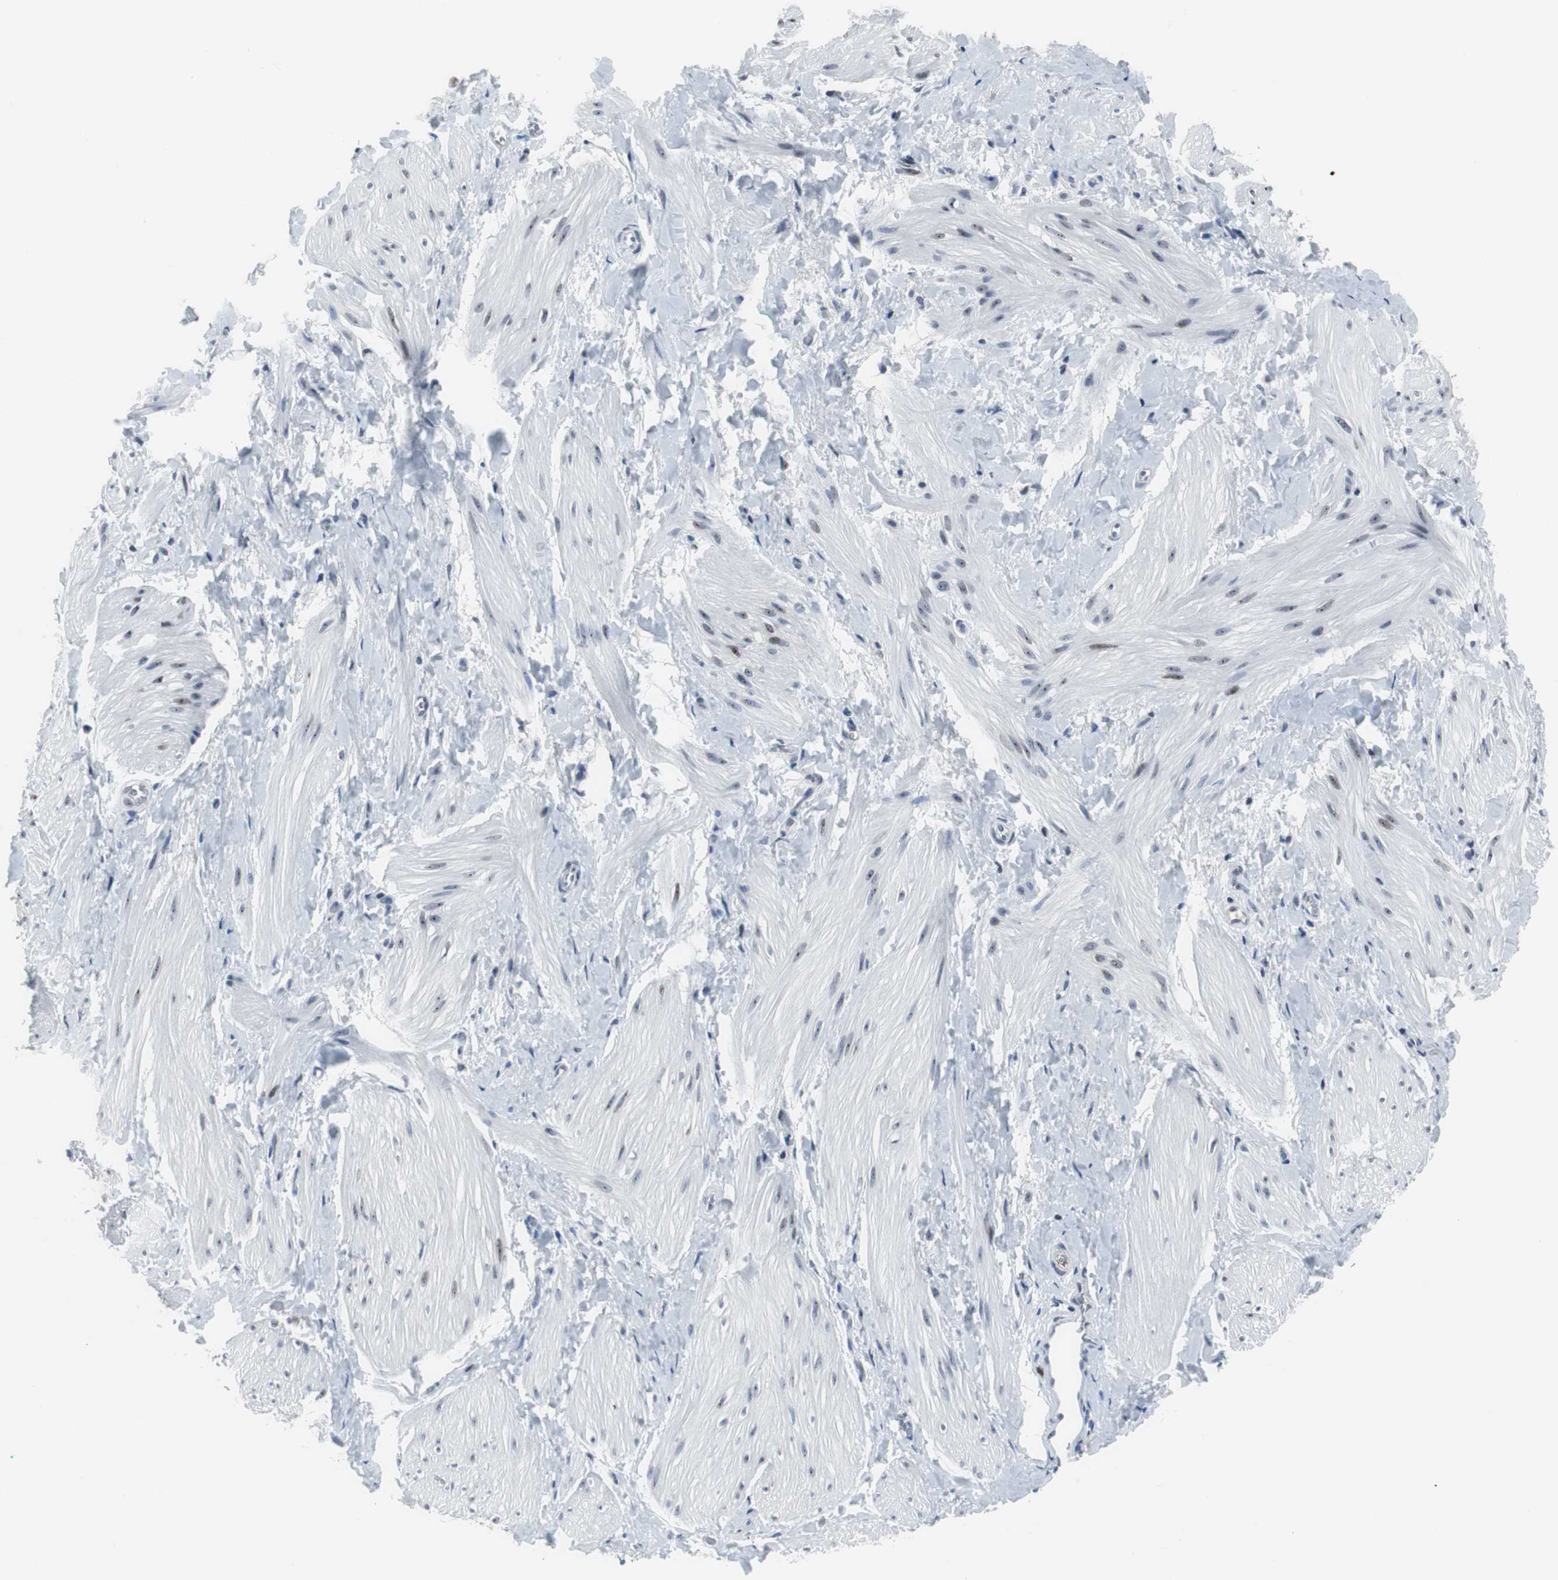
{"staining": {"intensity": "weak", "quantity": "<25%", "location": "nuclear"}, "tissue": "smooth muscle", "cell_type": "Smooth muscle cells", "image_type": "normal", "snomed": [{"axis": "morphology", "description": "Normal tissue, NOS"}, {"axis": "topography", "description": "Smooth muscle"}], "caption": "Smooth muscle cells show no significant protein expression in unremarkable smooth muscle.", "gene": "DOK1", "patient": {"sex": "male", "age": 16}}